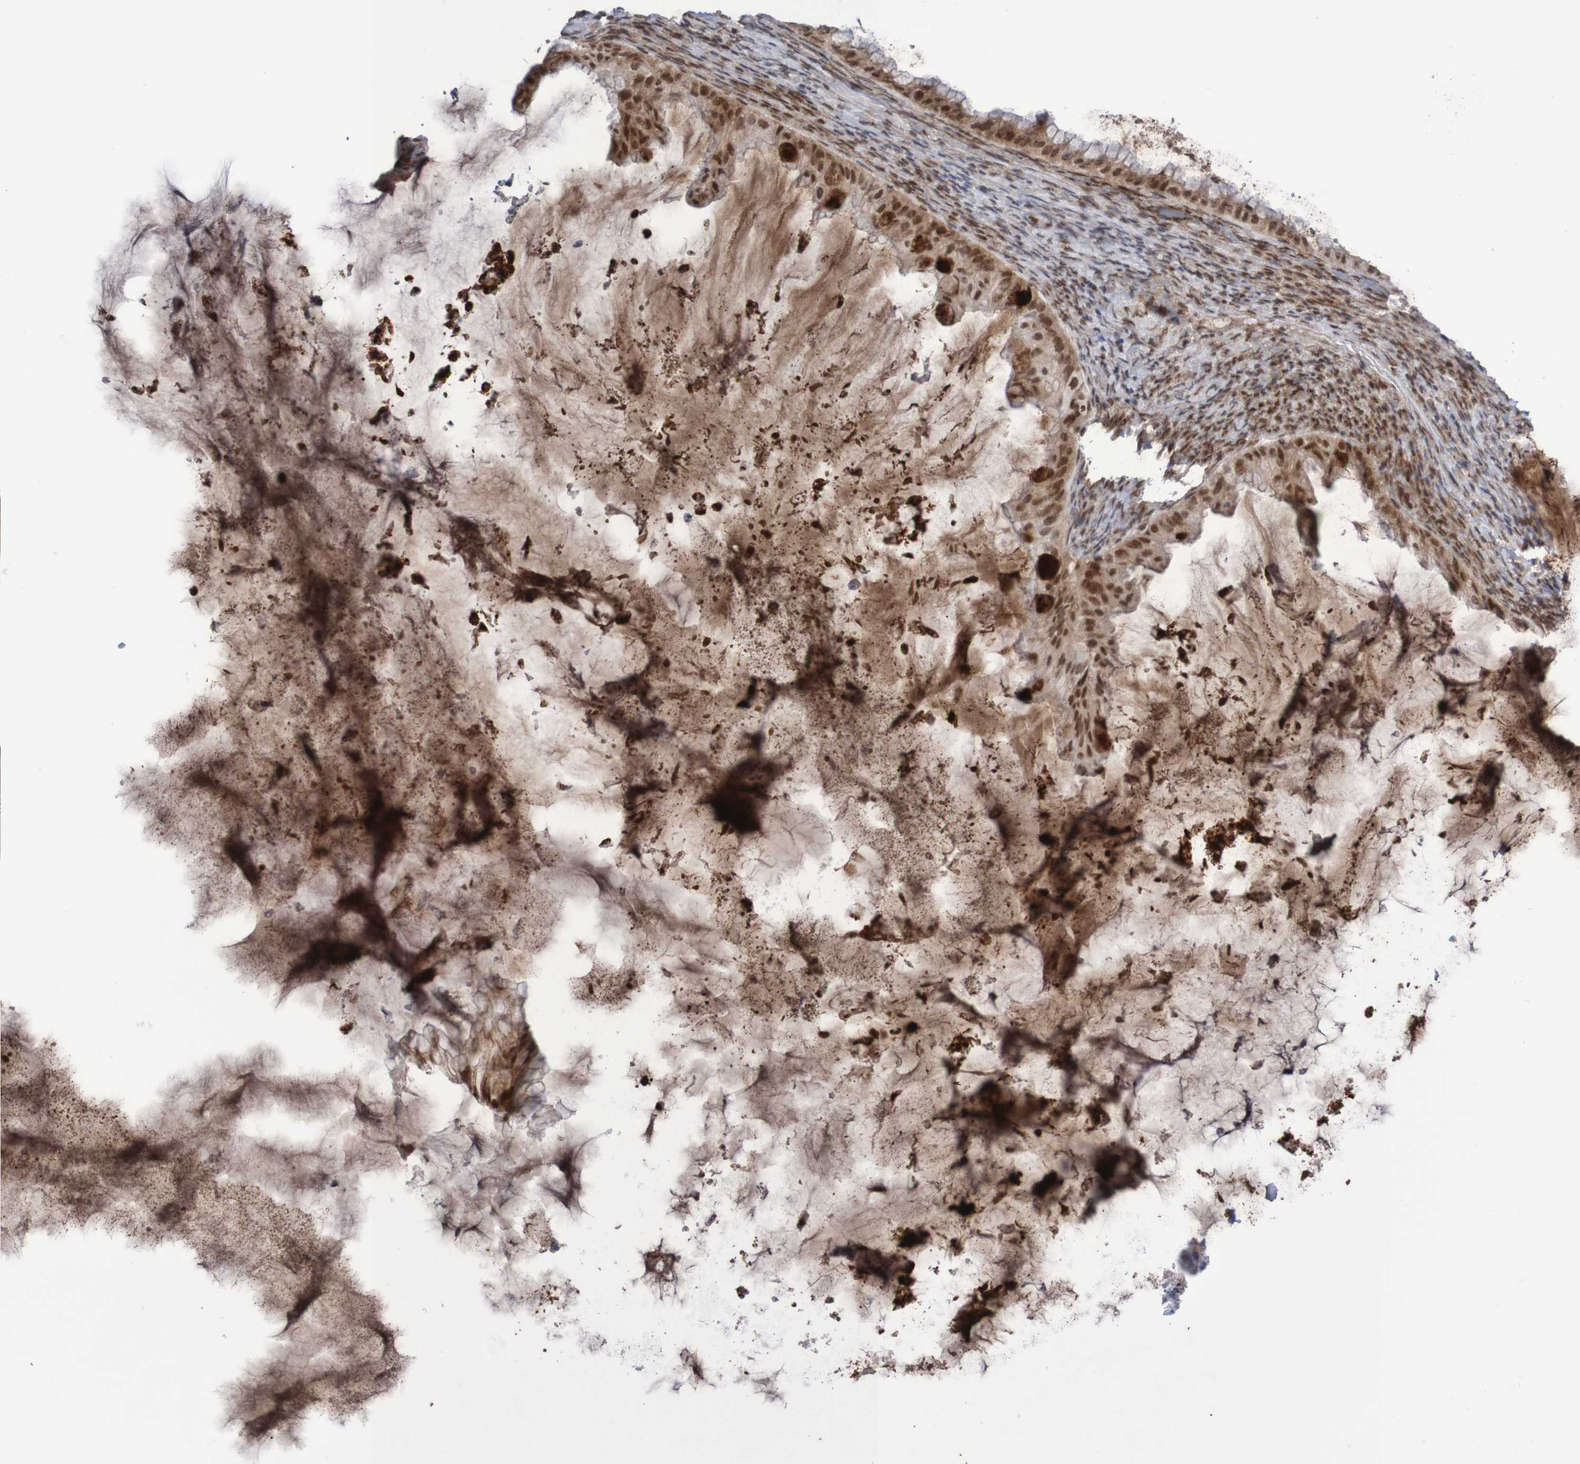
{"staining": {"intensity": "moderate", "quantity": ">75%", "location": "cytoplasmic/membranous,nuclear"}, "tissue": "ovarian cancer", "cell_type": "Tumor cells", "image_type": "cancer", "snomed": [{"axis": "morphology", "description": "Cystadenocarcinoma, mucinous, NOS"}, {"axis": "topography", "description": "Ovary"}], "caption": "Immunohistochemistry (DAB) staining of ovarian mucinous cystadenocarcinoma displays moderate cytoplasmic/membranous and nuclear protein expression in about >75% of tumor cells.", "gene": "ITLN1", "patient": {"sex": "female", "age": 61}}